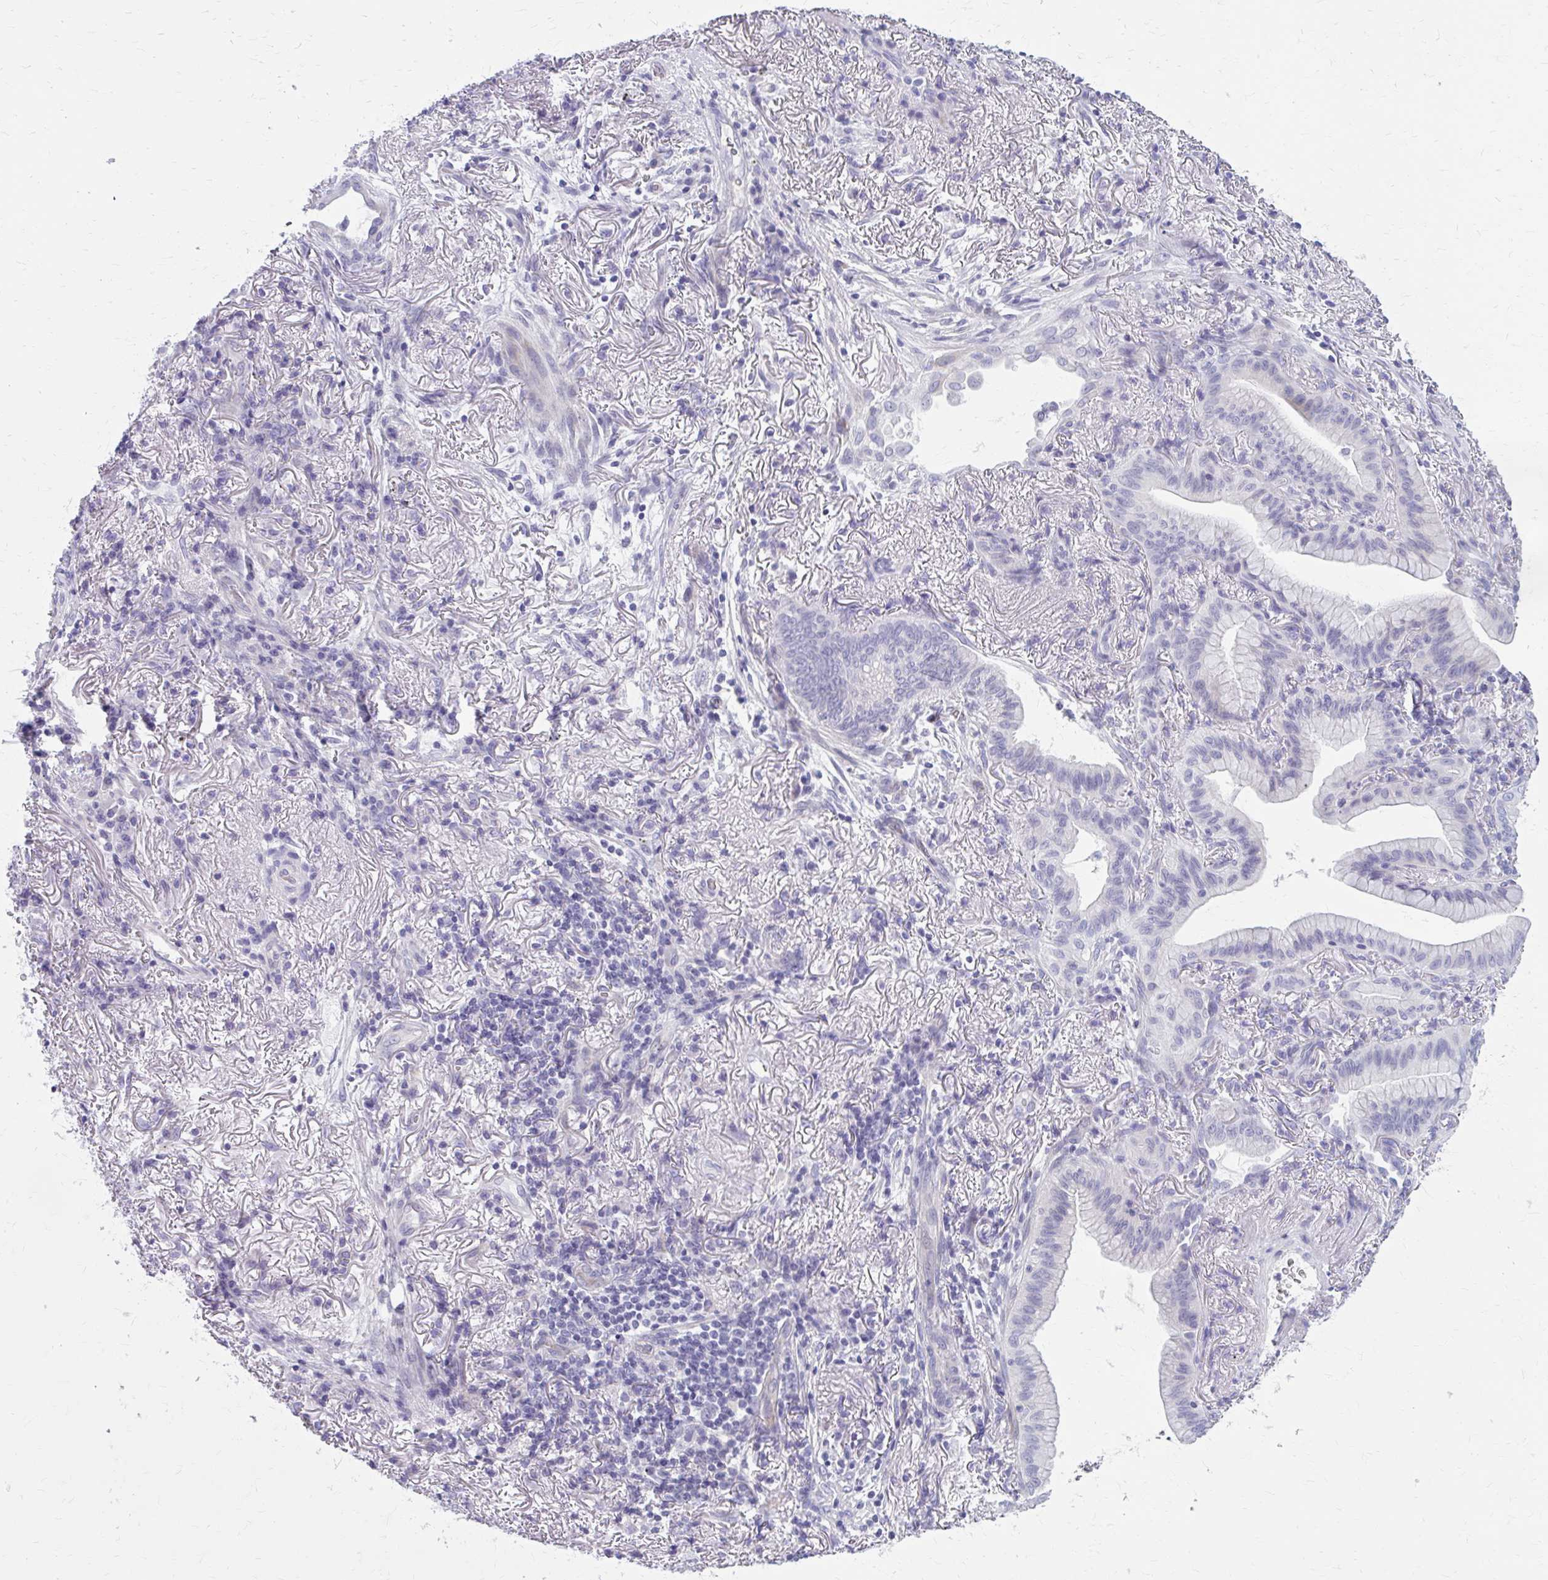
{"staining": {"intensity": "negative", "quantity": "none", "location": "none"}, "tissue": "lung cancer", "cell_type": "Tumor cells", "image_type": "cancer", "snomed": [{"axis": "morphology", "description": "Adenocarcinoma, NOS"}, {"axis": "topography", "description": "Lung"}], "caption": "Immunohistochemistry (IHC) histopathology image of neoplastic tissue: human adenocarcinoma (lung) stained with DAB (3,3'-diaminobenzidine) demonstrates no significant protein staining in tumor cells.", "gene": "CASQ2", "patient": {"sex": "male", "age": 77}}